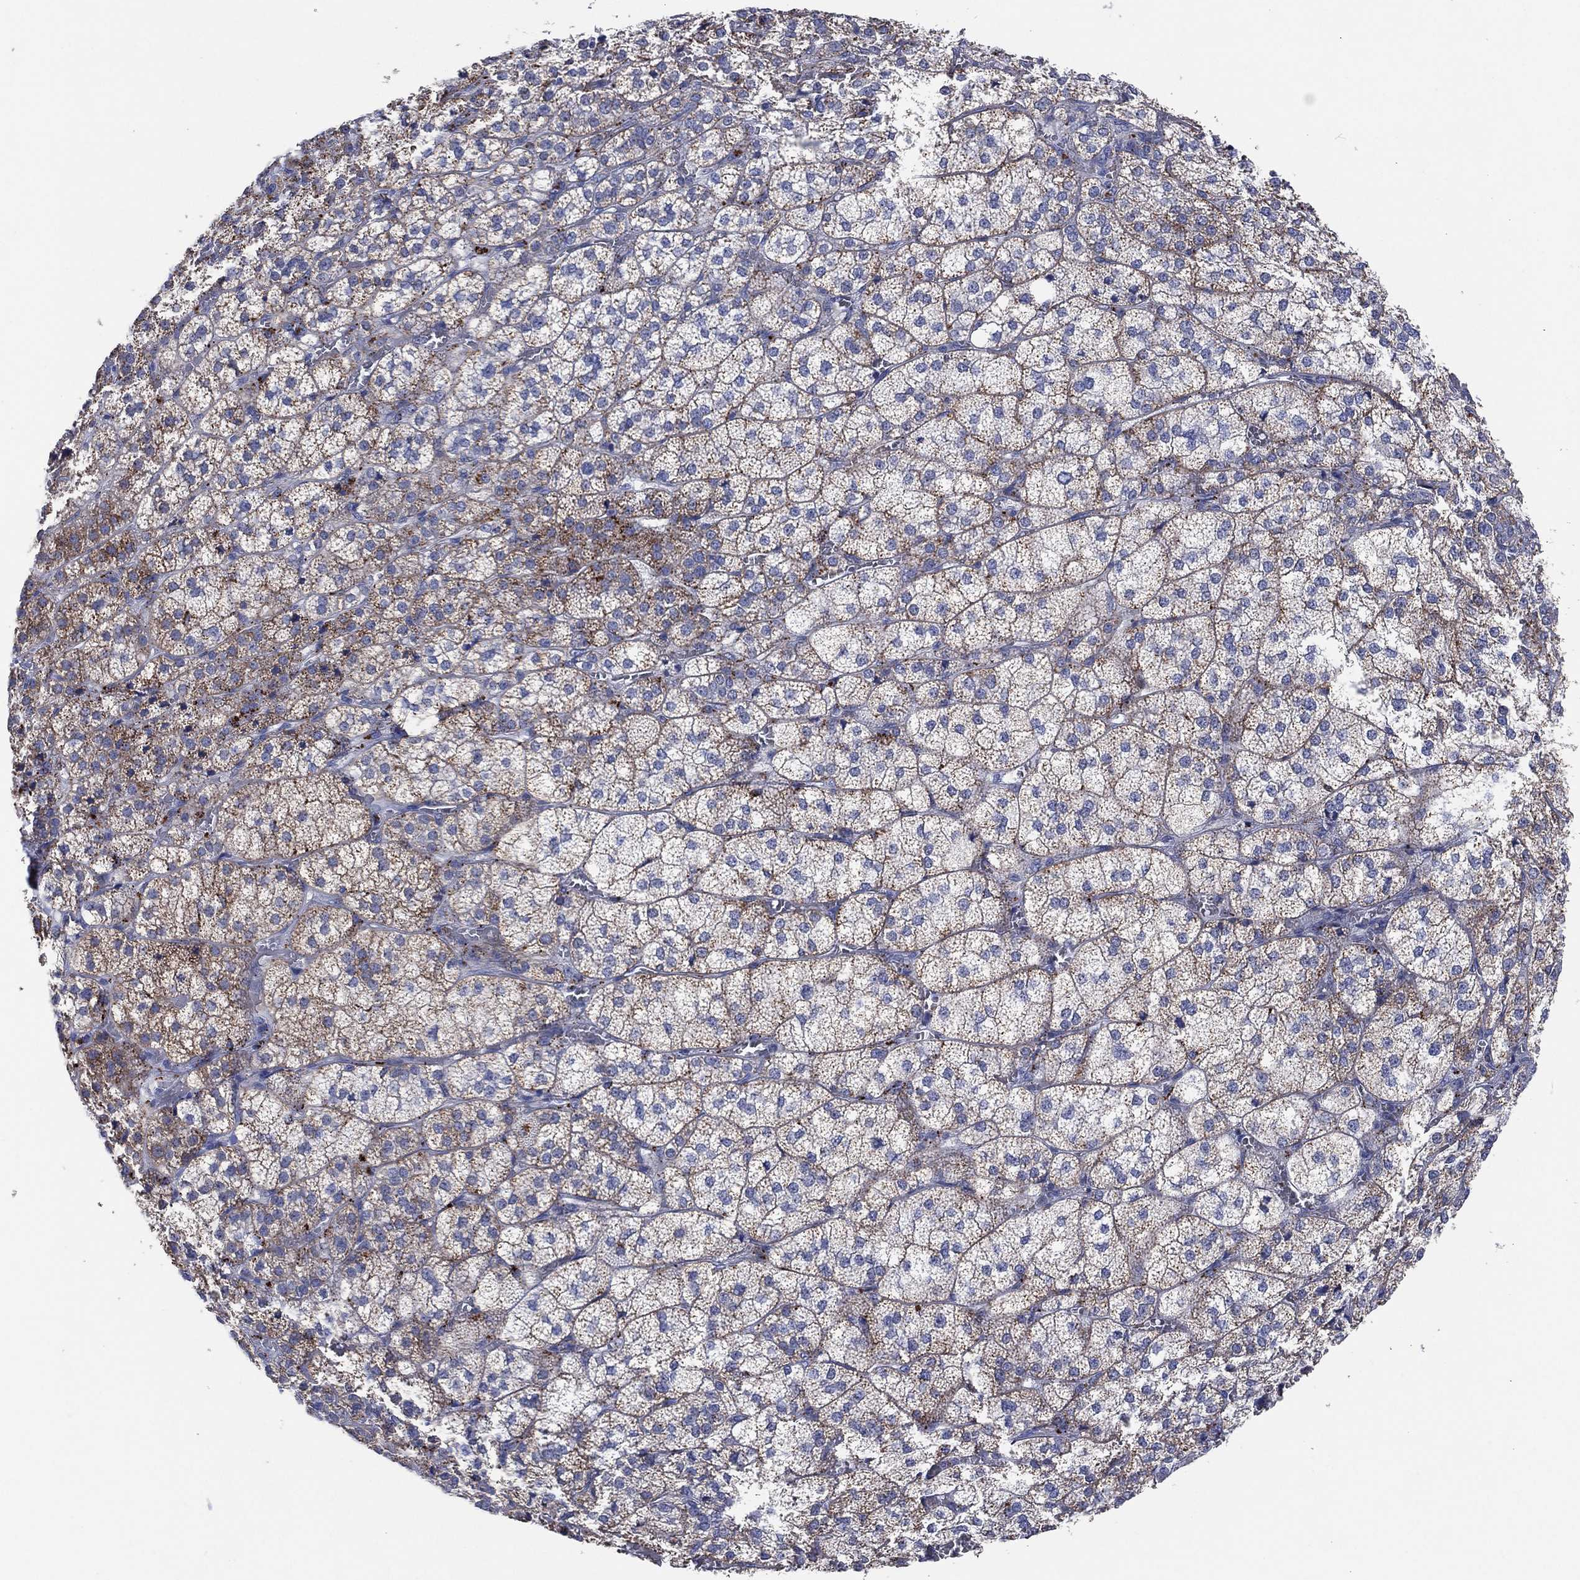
{"staining": {"intensity": "strong", "quantity": "<25%", "location": "cytoplasmic/membranous"}, "tissue": "adrenal gland", "cell_type": "Glandular cells", "image_type": "normal", "snomed": [{"axis": "morphology", "description": "Normal tissue, NOS"}, {"axis": "topography", "description": "Adrenal gland"}], "caption": "Protein expression by immunohistochemistry (IHC) displays strong cytoplasmic/membranous expression in approximately <25% of glandular cells in benign adrenal gland.", "gene": "GALNS", "patient": {"sex": "female", "age": 60}}